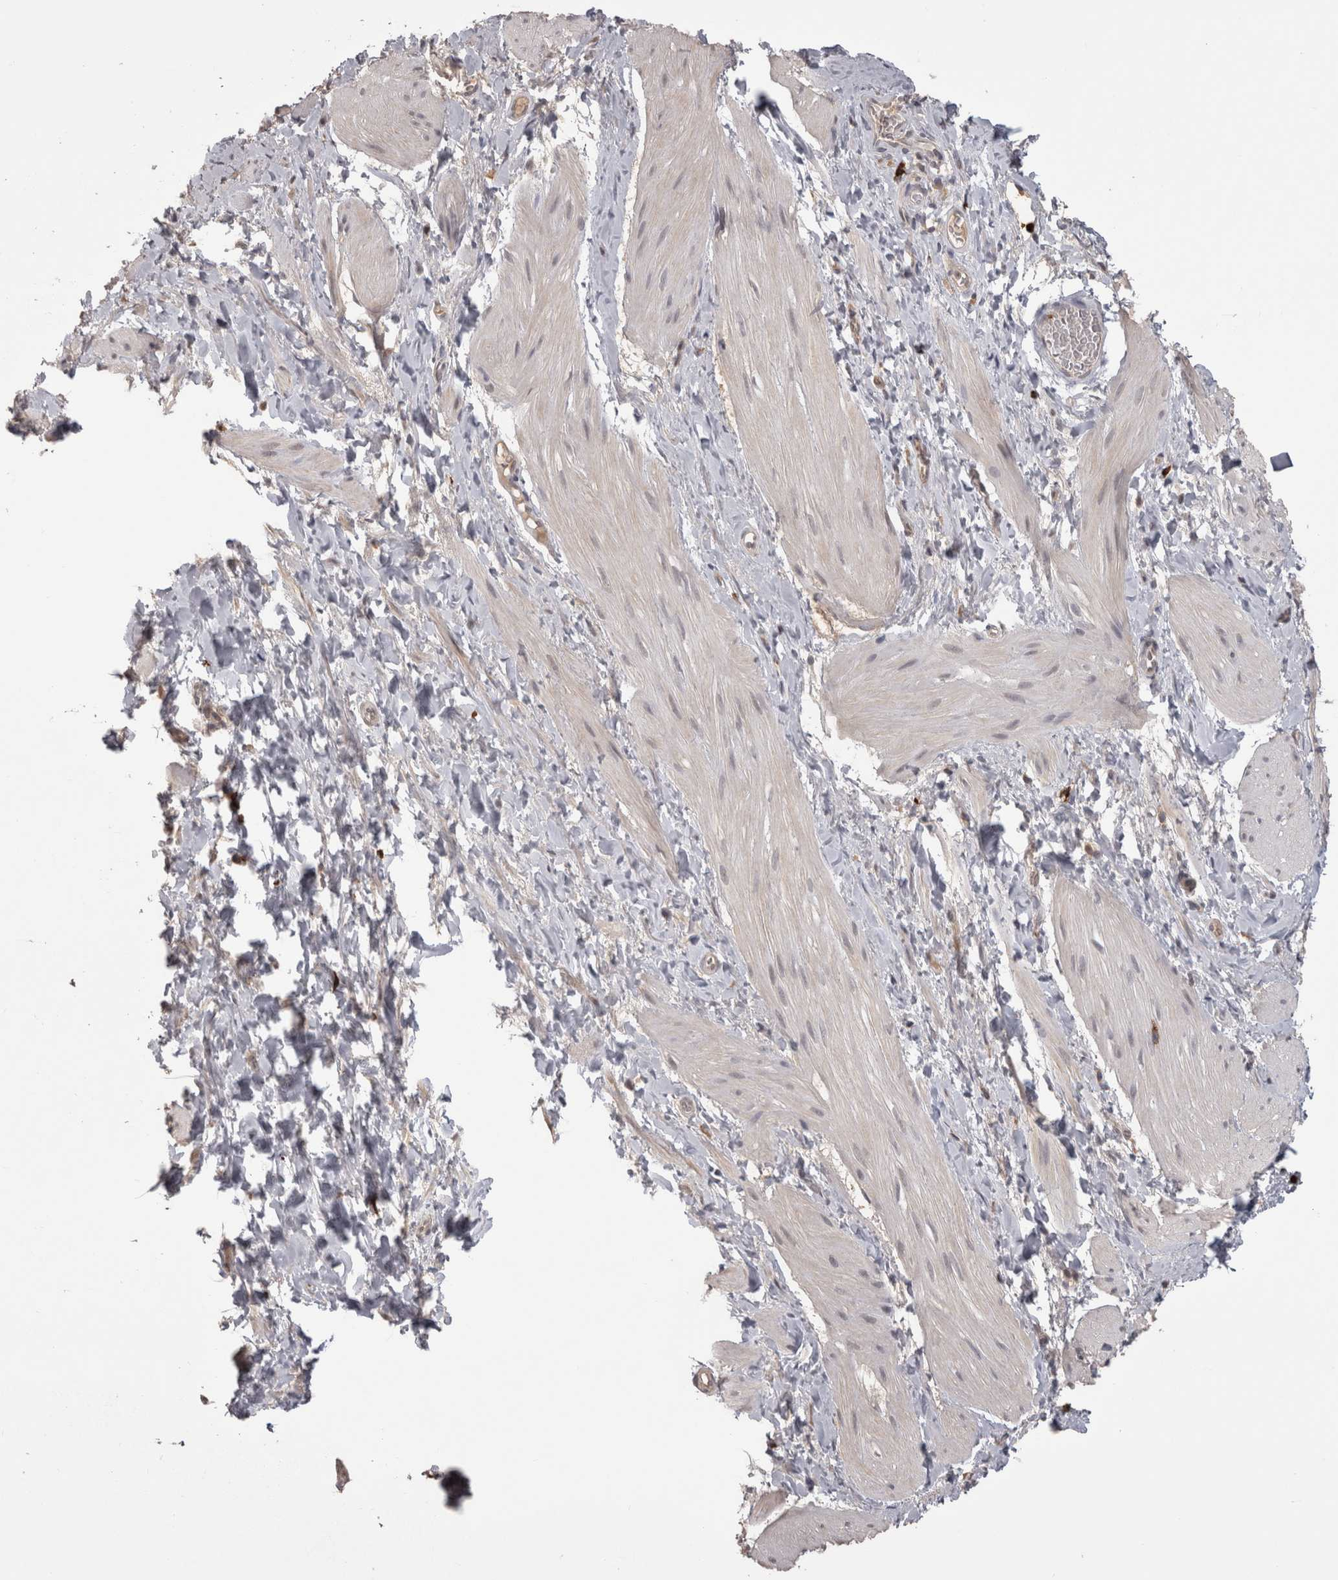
{"staining": {"intensity": "negative", "quantity": "none", "location": "none"}, "tissue": "smooth muscle", "cell_type": "Smooth muscle cells", "image_type": "normal", "snomed": [{"axis": "morphology", "description": "Normal tissue, NOS"}, {"axis": "topography", "description": "Smooth muscle"}], "caption": "IHC image of normal smooth muscle: smooth muscle stained with DAB reveals no significant protein staining in smooth muscle cells. The staining was performed using DAB to visualize the protein expression in brown, while the nuclei were stained in blue with hematoxylin (Magnification: 20x).", "gene": "SKAP1", "patient": {"sex": "male", "age": 16}}